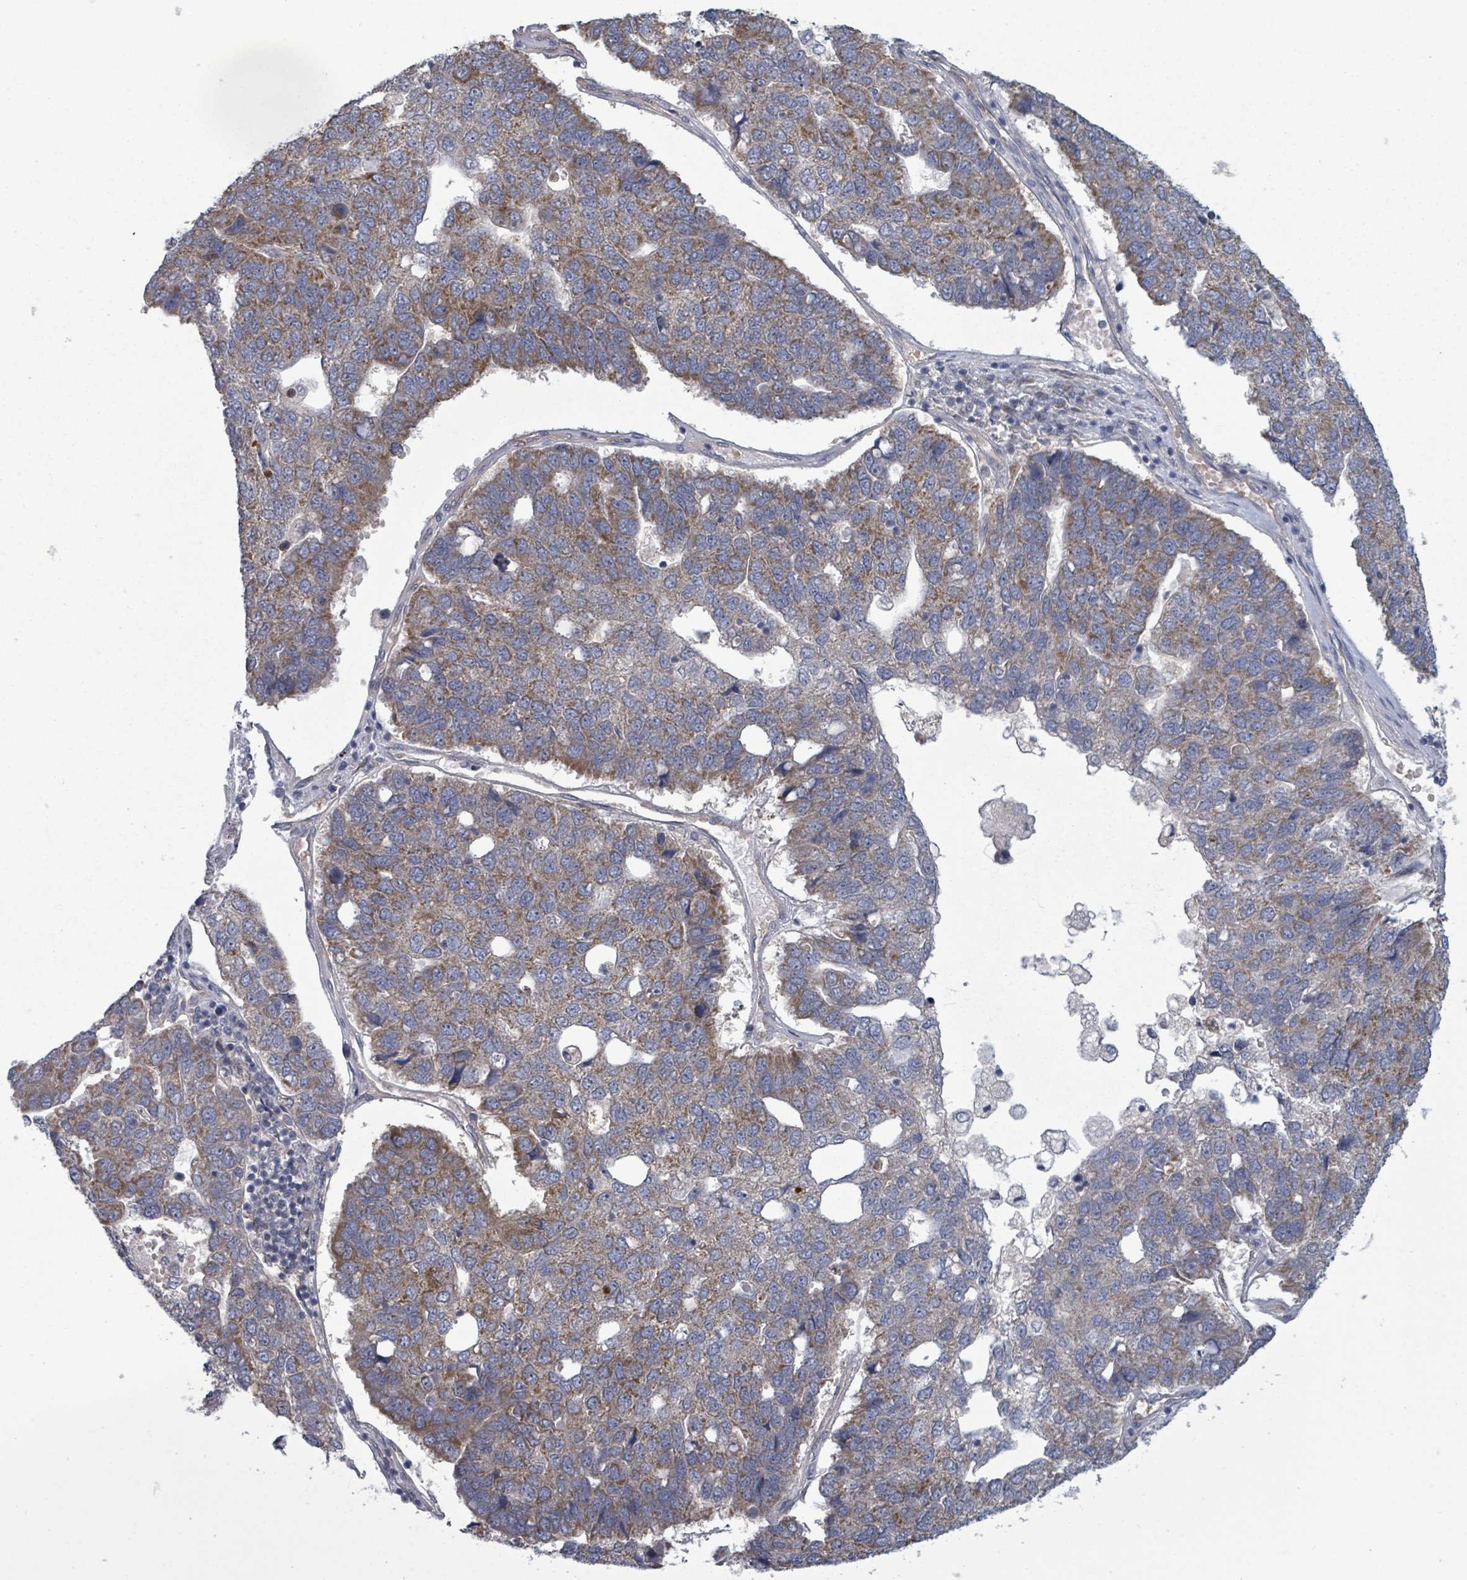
{"staining": {"intensity": "moderate", "quantity": ">75%", "location": "cytoplasmic/membranous"}, "tissue": "pancreatic cancer", "cell_type": "Tumor cells", "image_type": "cancer", "snomed": [{"axis": "morphology", "description": "Adenocarcinoma, NOS"}, {"axis": "topography", "description": "Pancreas"}], "caption": "Immunohistochemical staining of human adenocarcinoma (pancreatic) reveals moderate cytoplasmic/membranous protein expression in about >75% of tumor cells.", "gene": "FKBP1A", "patient": {"sex": "female", "age": 61}}